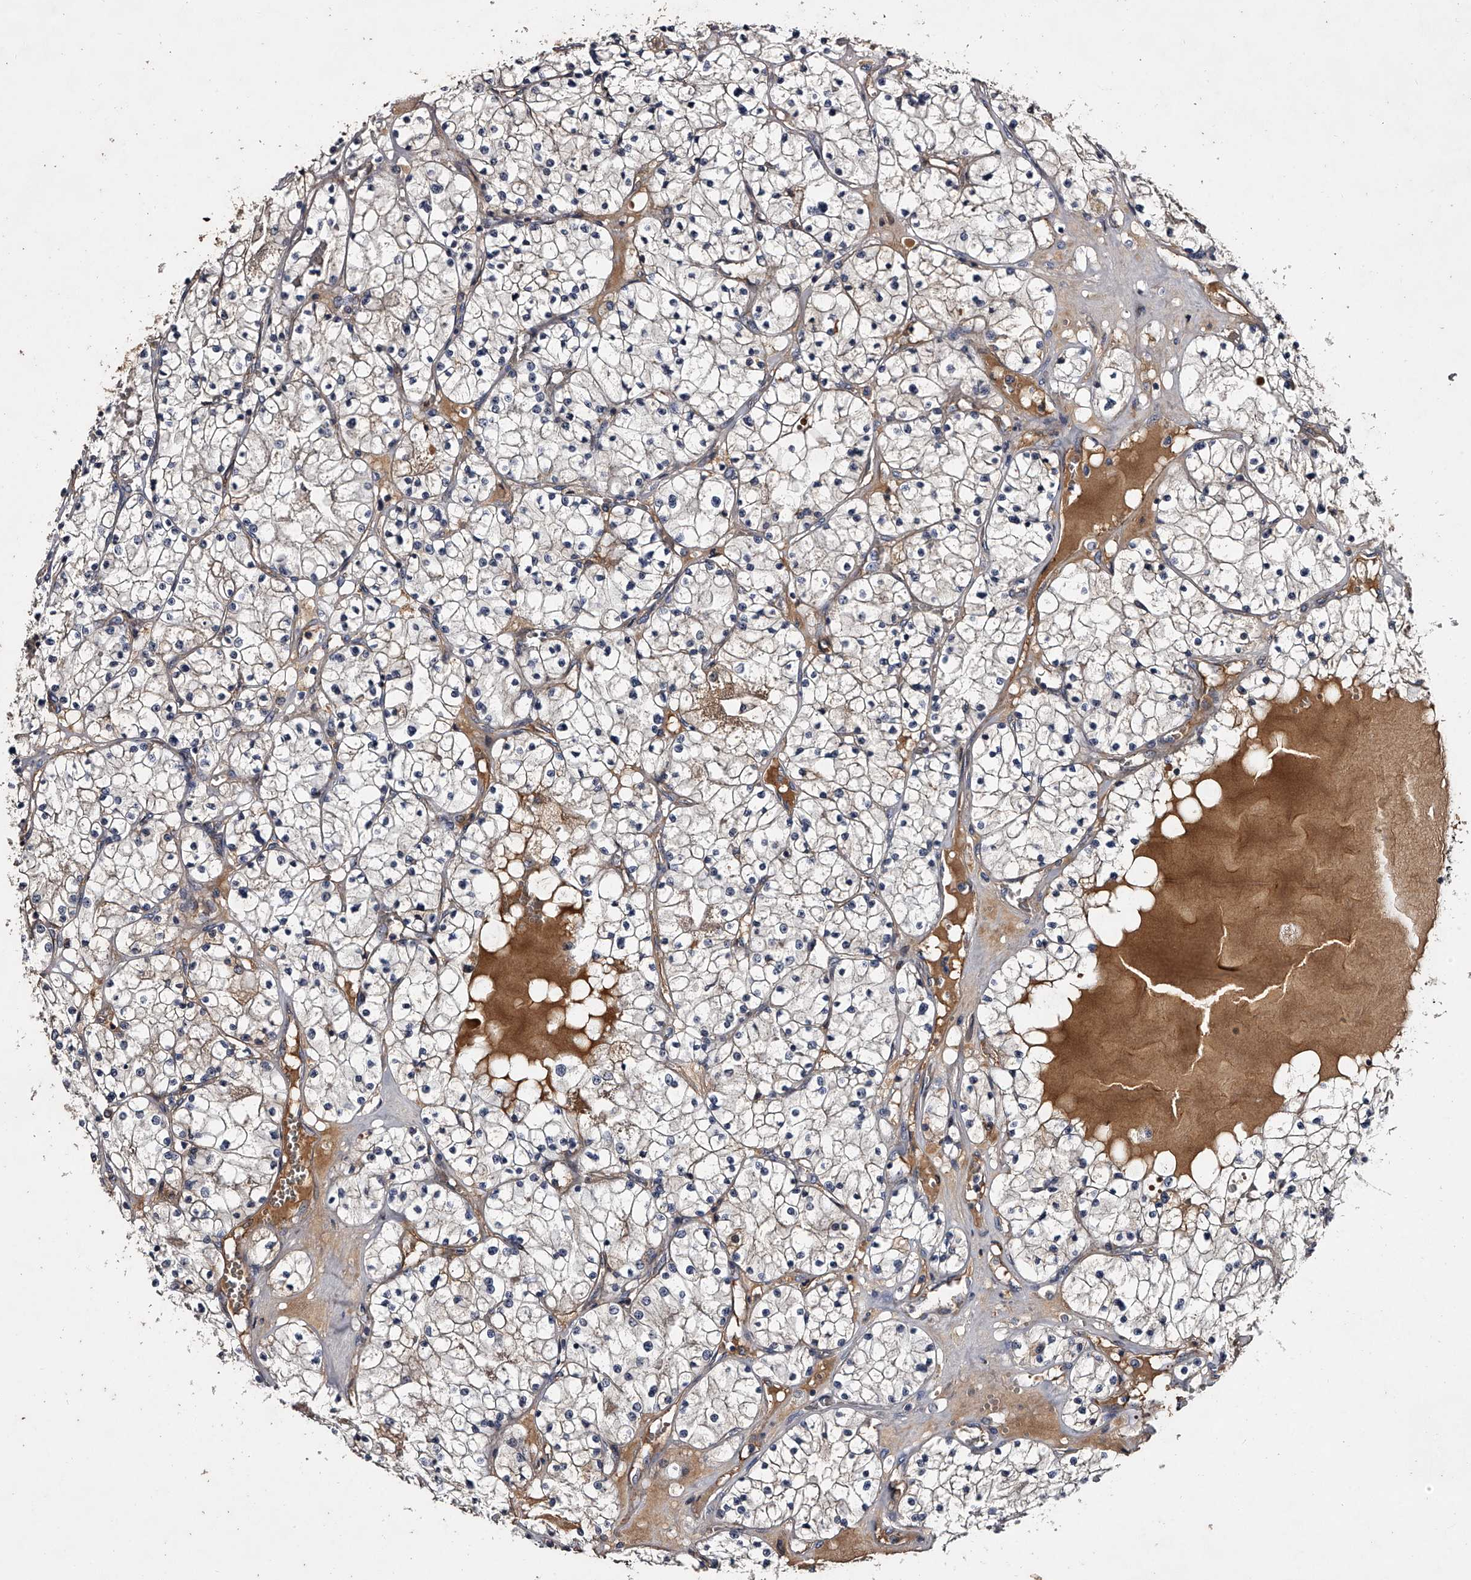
{"staining": {"intensity": "weak", "quantity": "<25%", "location": "cytoplasmic/membranous"}, "tissue": "renal cancer", "cell_type": "Tumor cells", "image_type": "cancer", "snomed": [{"axis": "morphology", "description": "Normal tissue, NOS"}, {"axis": "morphology", "description": "Adenocarcinoma, NOS"}, {"axis": "topography", "description": "Kidney"}], "caption": "A micrograph of human renal cancer (adenocarcinoma) is negative for staining in tumor cells.", "gene": "MDN1", "patient": {"sex": "male", "age": 68}}